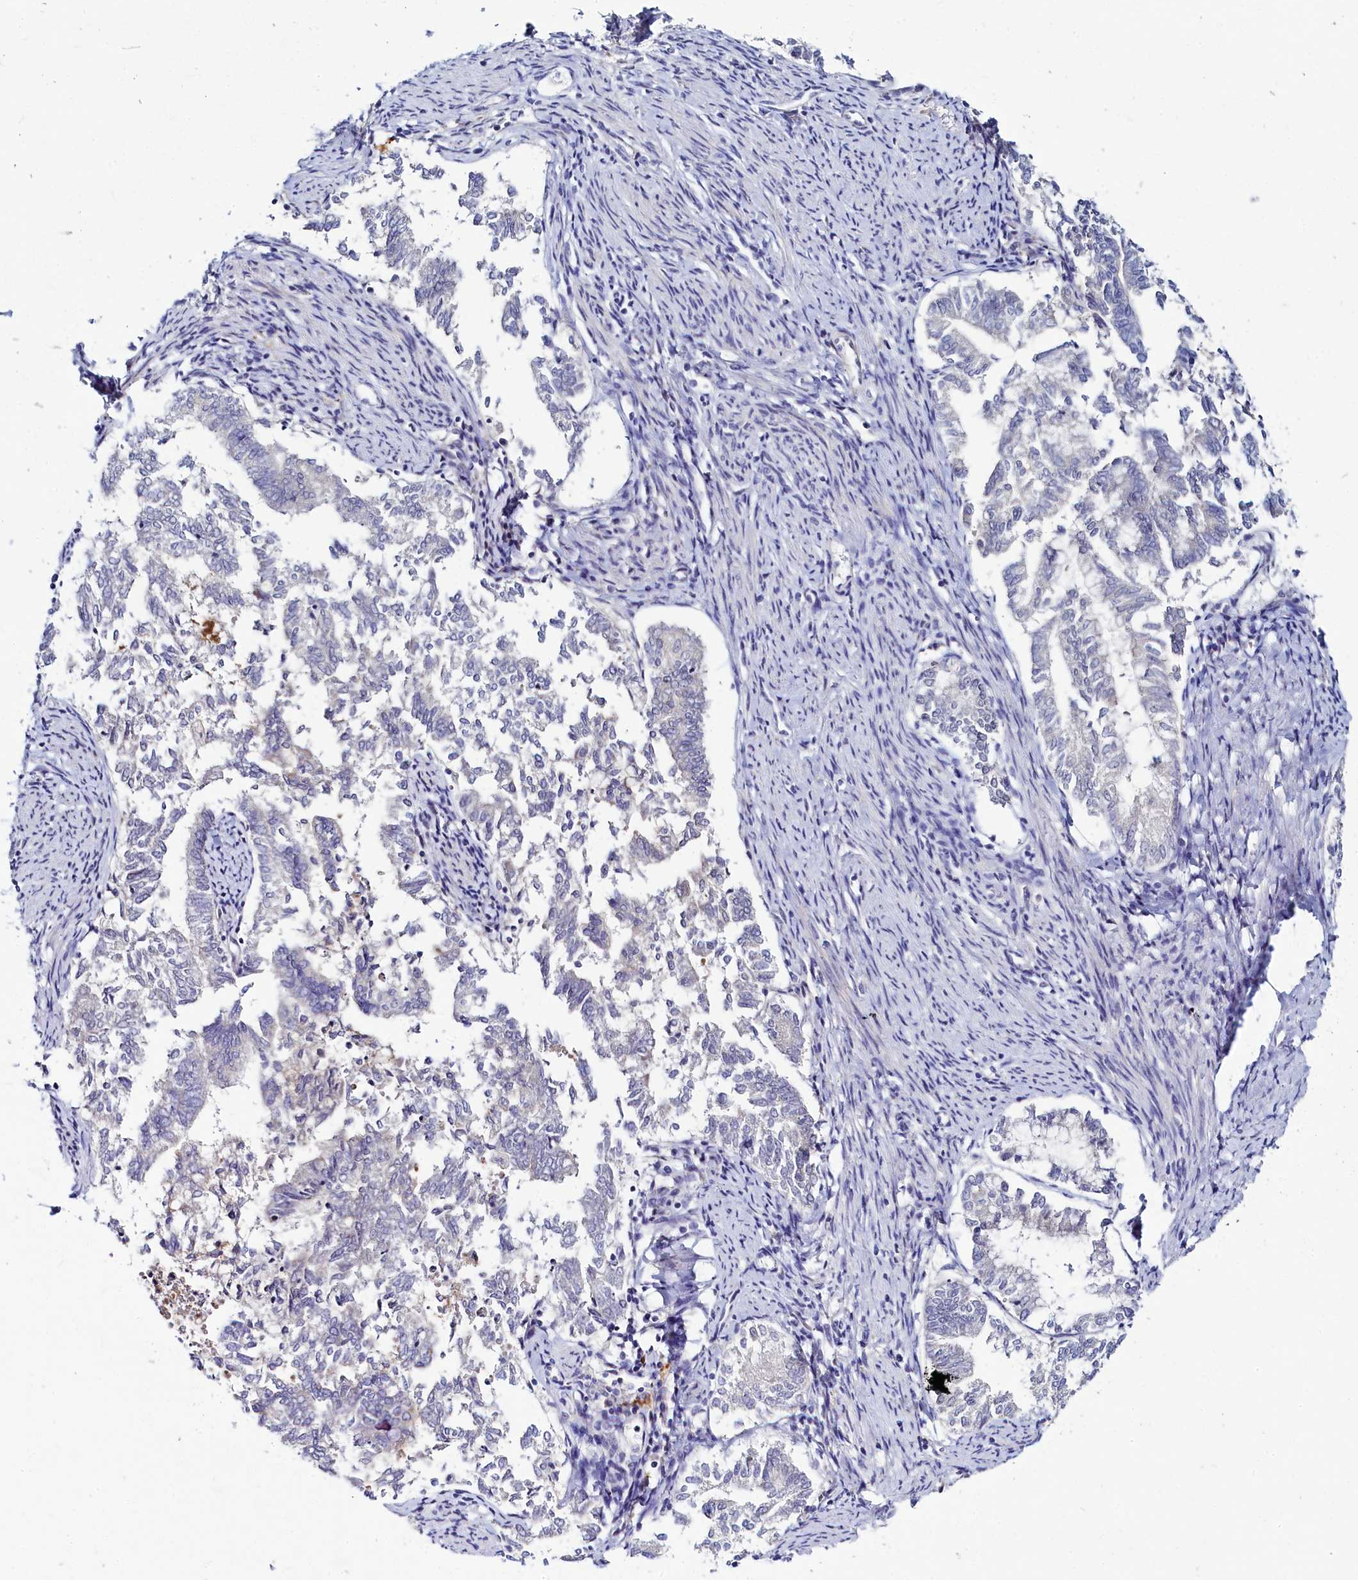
{"staining": {"intensity": "negative", "quantity": "none", "location": "none"}, "tissue": "endometrial cancer", "cell_type": "Tumor cells", "image_type": "cancer", "snomed": [{"axis": "morphology", "description": "Adenocarcinoma, NOS"}, {"axis": "topography", "description": "Endometrium"}], "caption": "Immunohistochemistry (IHC) image of neoplastic tissue: endometrial cancer stained with DAB displays no significant protein expression in tumor cells.", "gene": "ASTE1", "patient": {"sex": "female", "age": 79}}